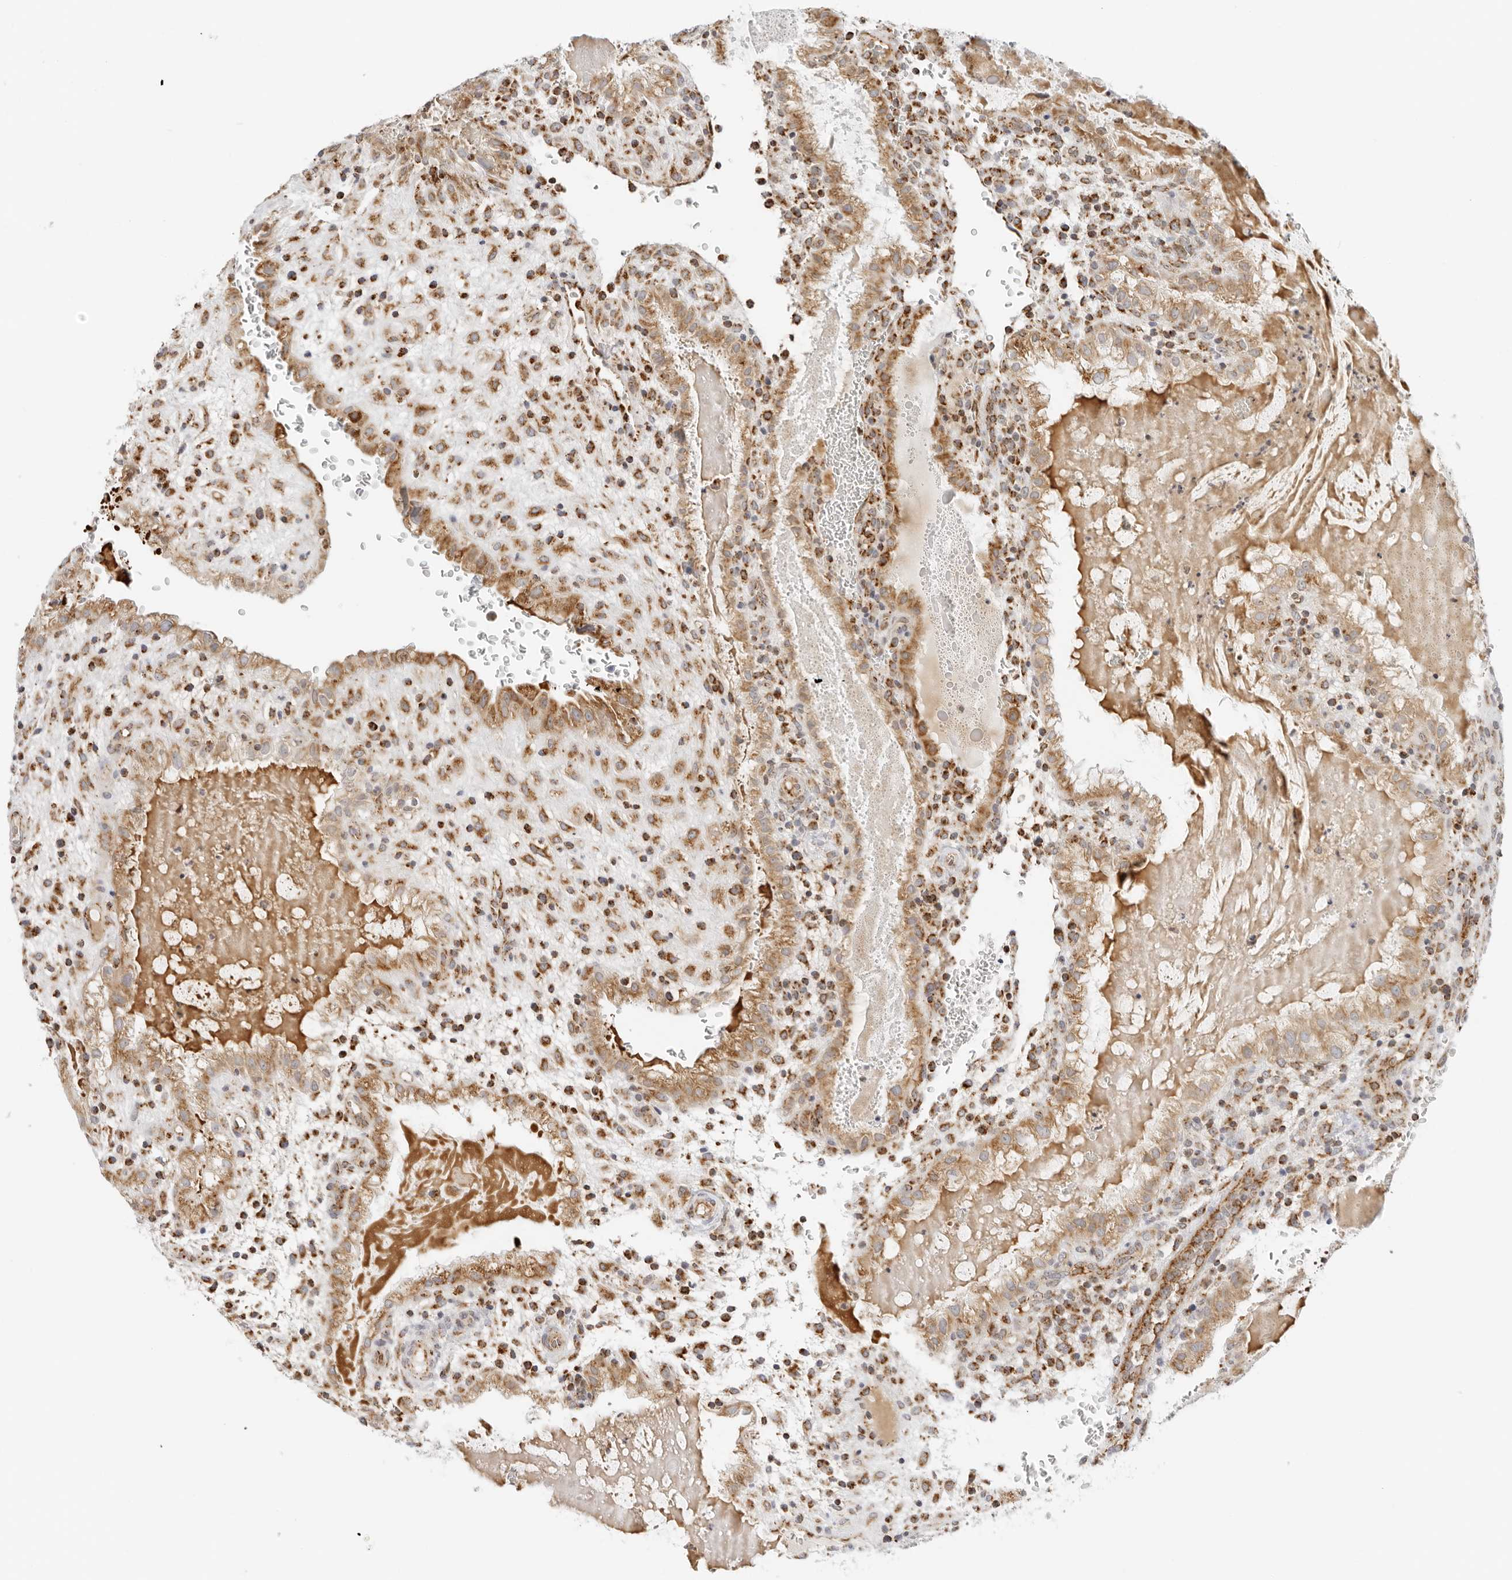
{"staining": {"intensity": "strong", "quantity": ">75%", "location": "cytoplasmic/membranous"}, "tissue": "placenta", "cell_type": "Decidual cells", "image_type": "normal", "snomed": [{"axis": "morphology", "description": "Normal tissue, NOS"}, {"axis": "topography", "description": "Placenta"}], "caption": "High-power microscopy captured an immunohistochemistry (IHC) photomicrograph of benign placenta, revealing strong cytoplasmic/membranous positivity in approximately >75% of decidual cells.", "gene": "RC3H1", "patient": {"sex": "female", "age": 35}}